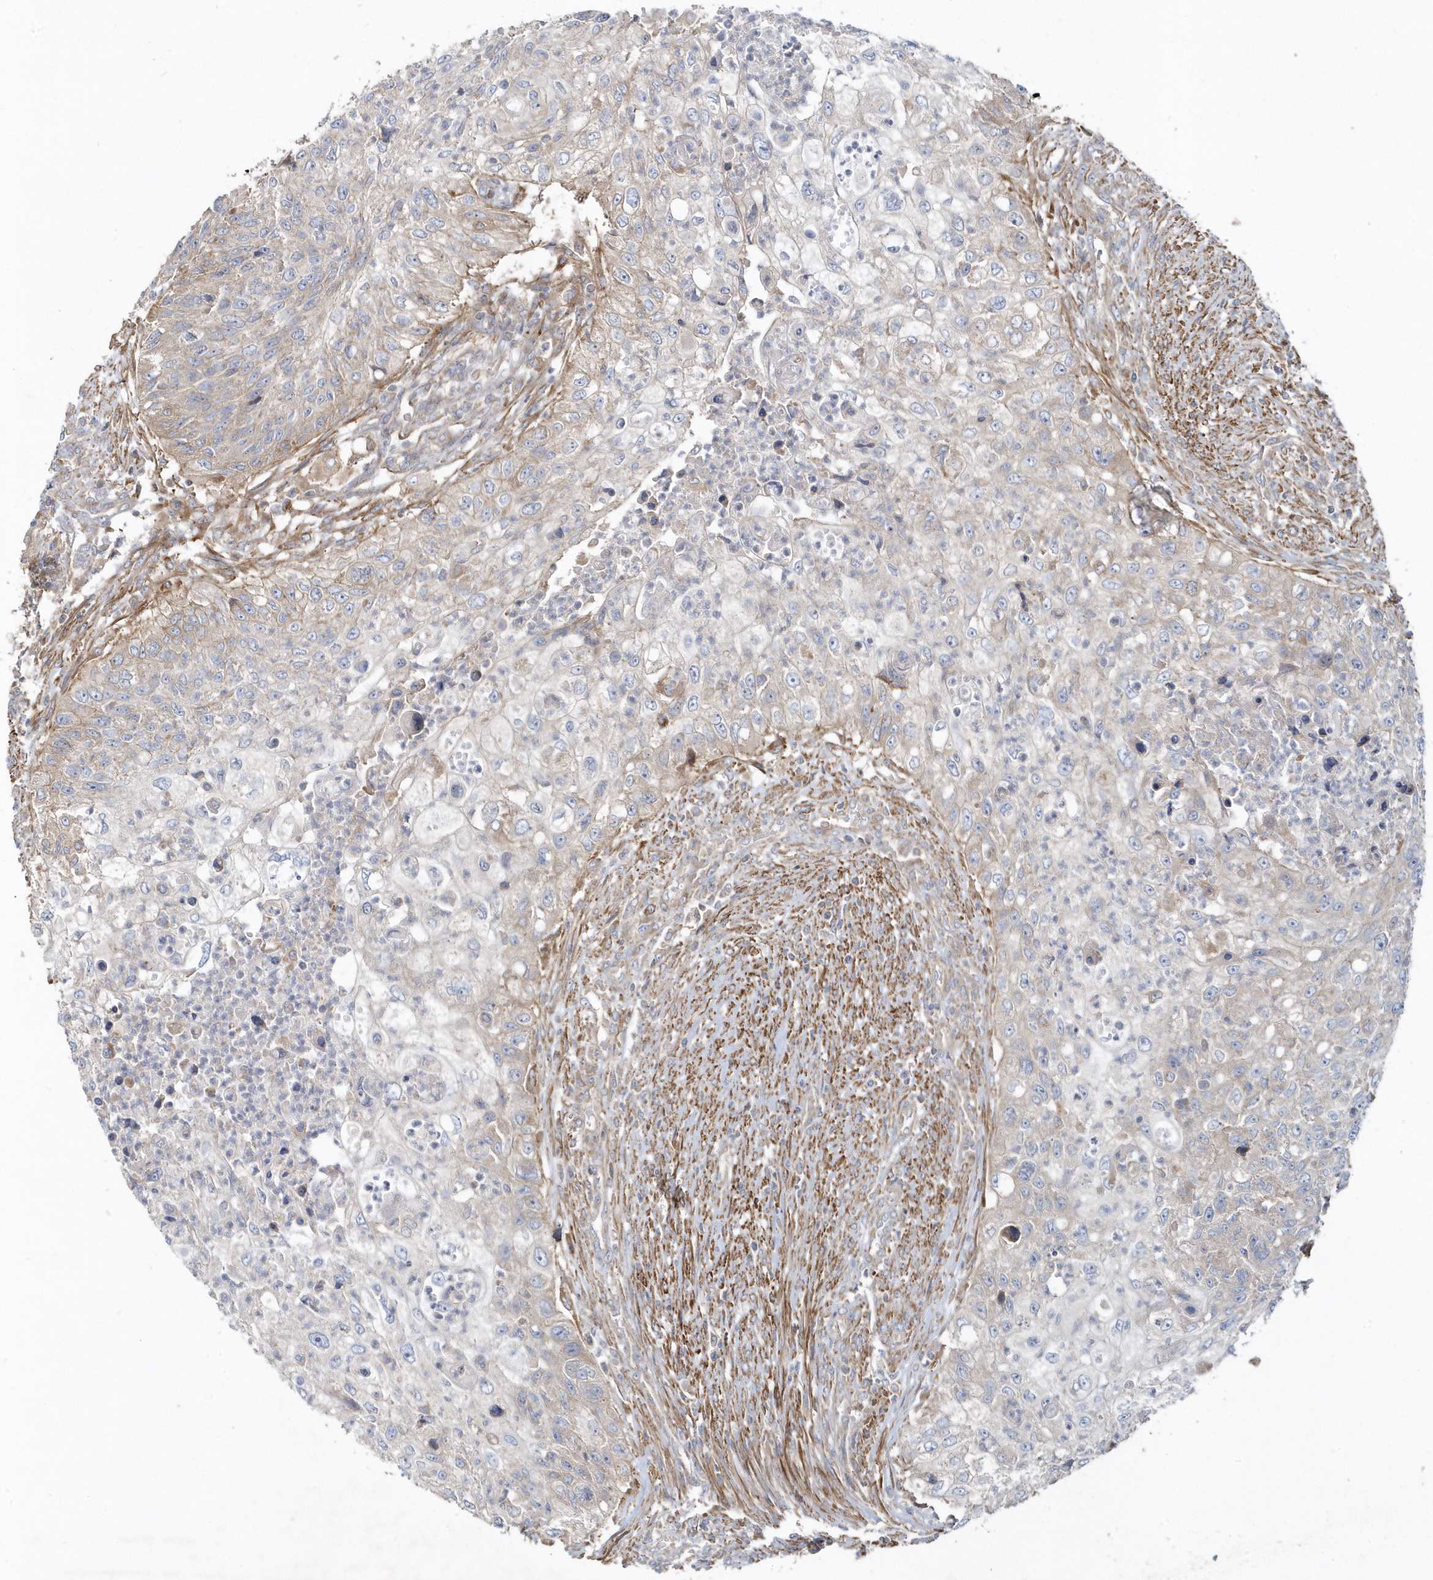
{"staining": {"intensity": "weak", "quantity": "<25%", "location": "cytoplasmic/membranous"}, "tissue": "urothelial cancer", "cell_type": "Tumor cells", "image_type": "cancer", "snomed": [{"axis": "morphology", "description": "Urothelial carcinoma, High grade"}, {"axis": "topography", "description": "Urinary bladder"}], "caption": "Protein analysis of high-grade urothelial carcinoma demonstrates no significant positivity in tumor cells.", "gene": "LEXM", "patient": {"sex": "female", "age": 60}}